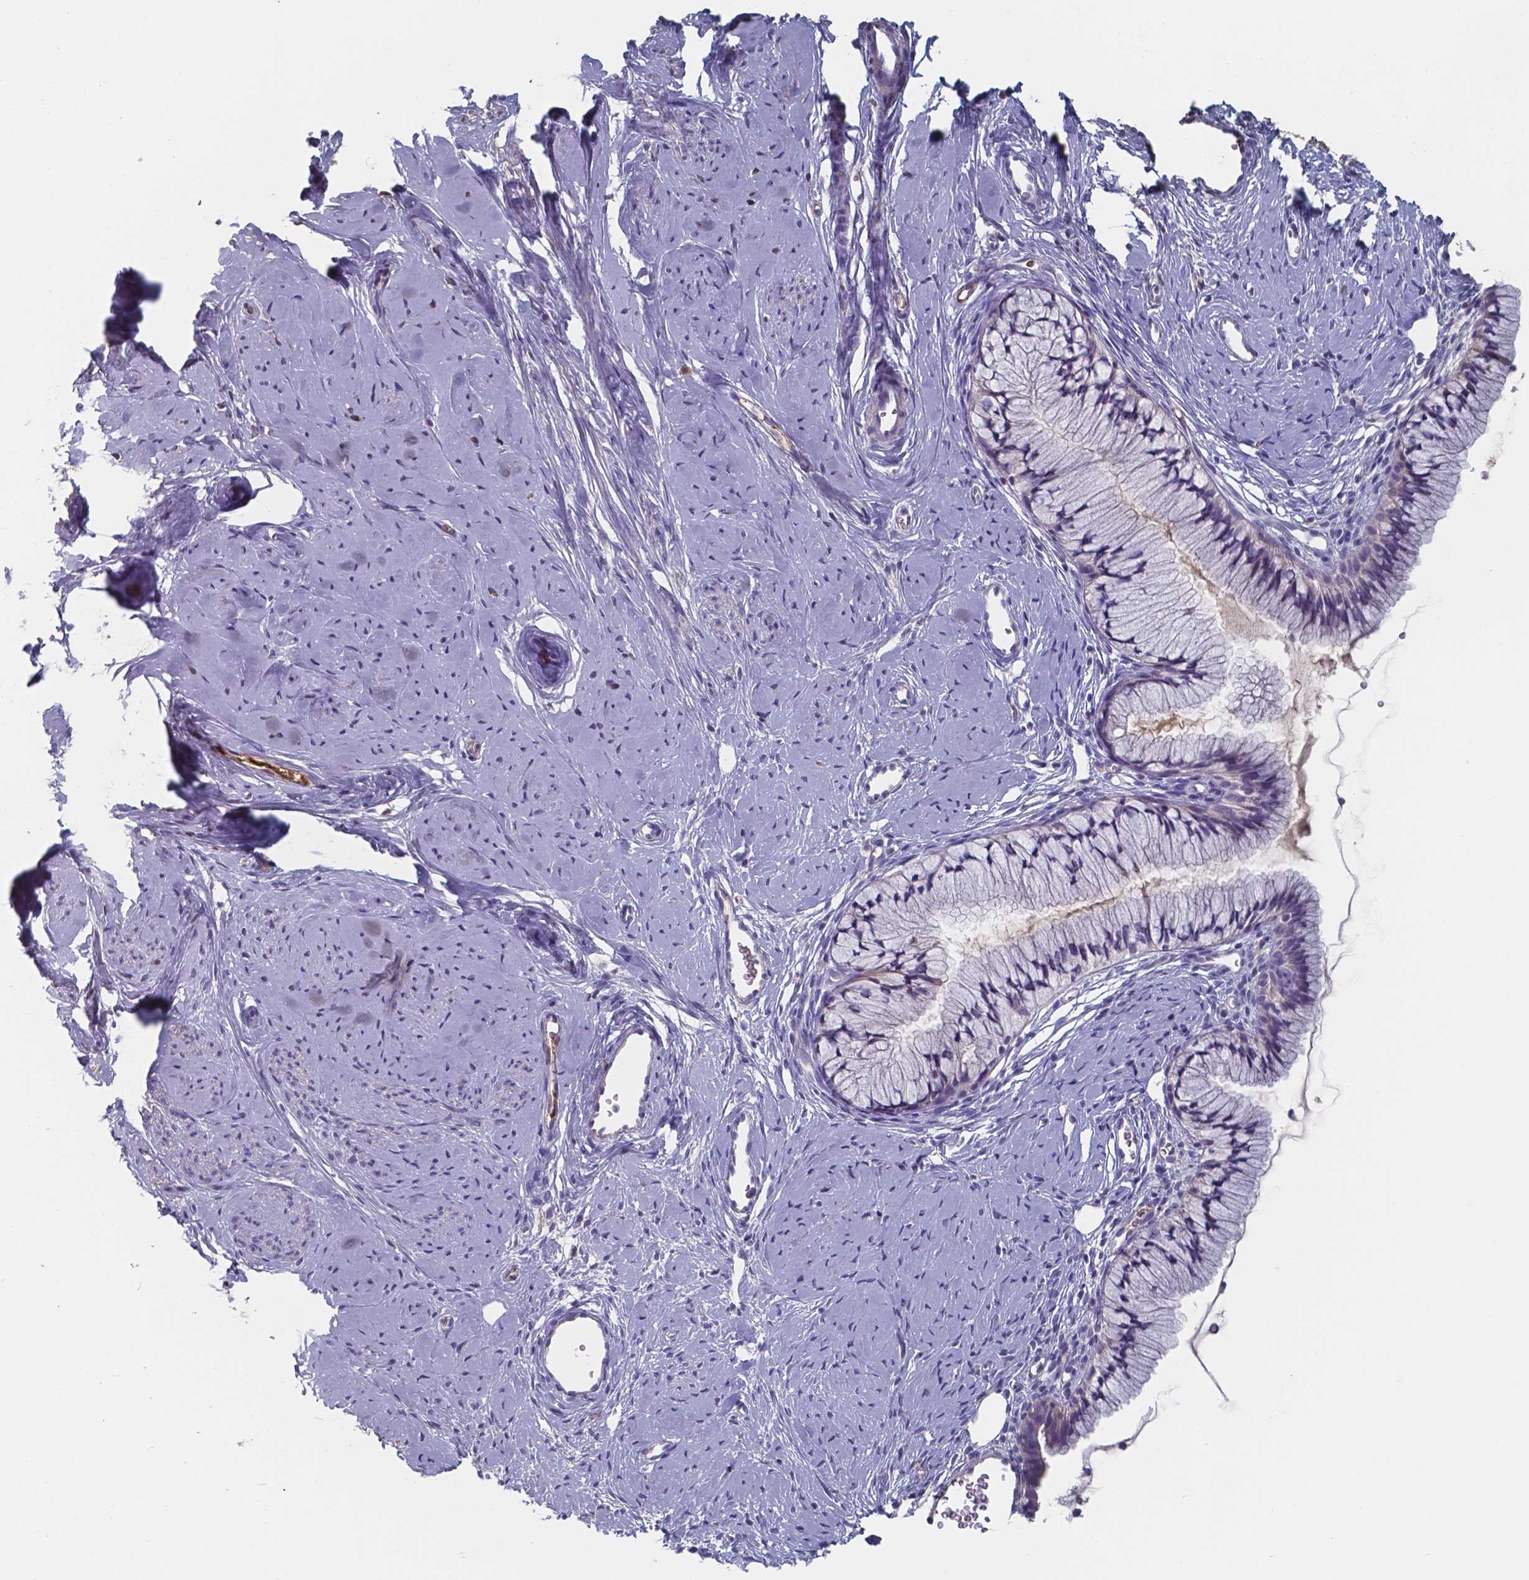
{"staining": {"intensity": "negative", "quantity": "none", "location": "none"}, "tissue": "cervix", "cell_type": "Glandular cells", "image_type": "normal", "snomed": [{"axis": "morphology", "description": "Normal tissue, NOS"}, {"axis": "topography", "description": "Cervix"}], "caption": "Histopathology image shows no protein expression in glandular cells of benign cervix.", "gene": "BTBD17", "patient": {"sex": "female", "age": 40}}